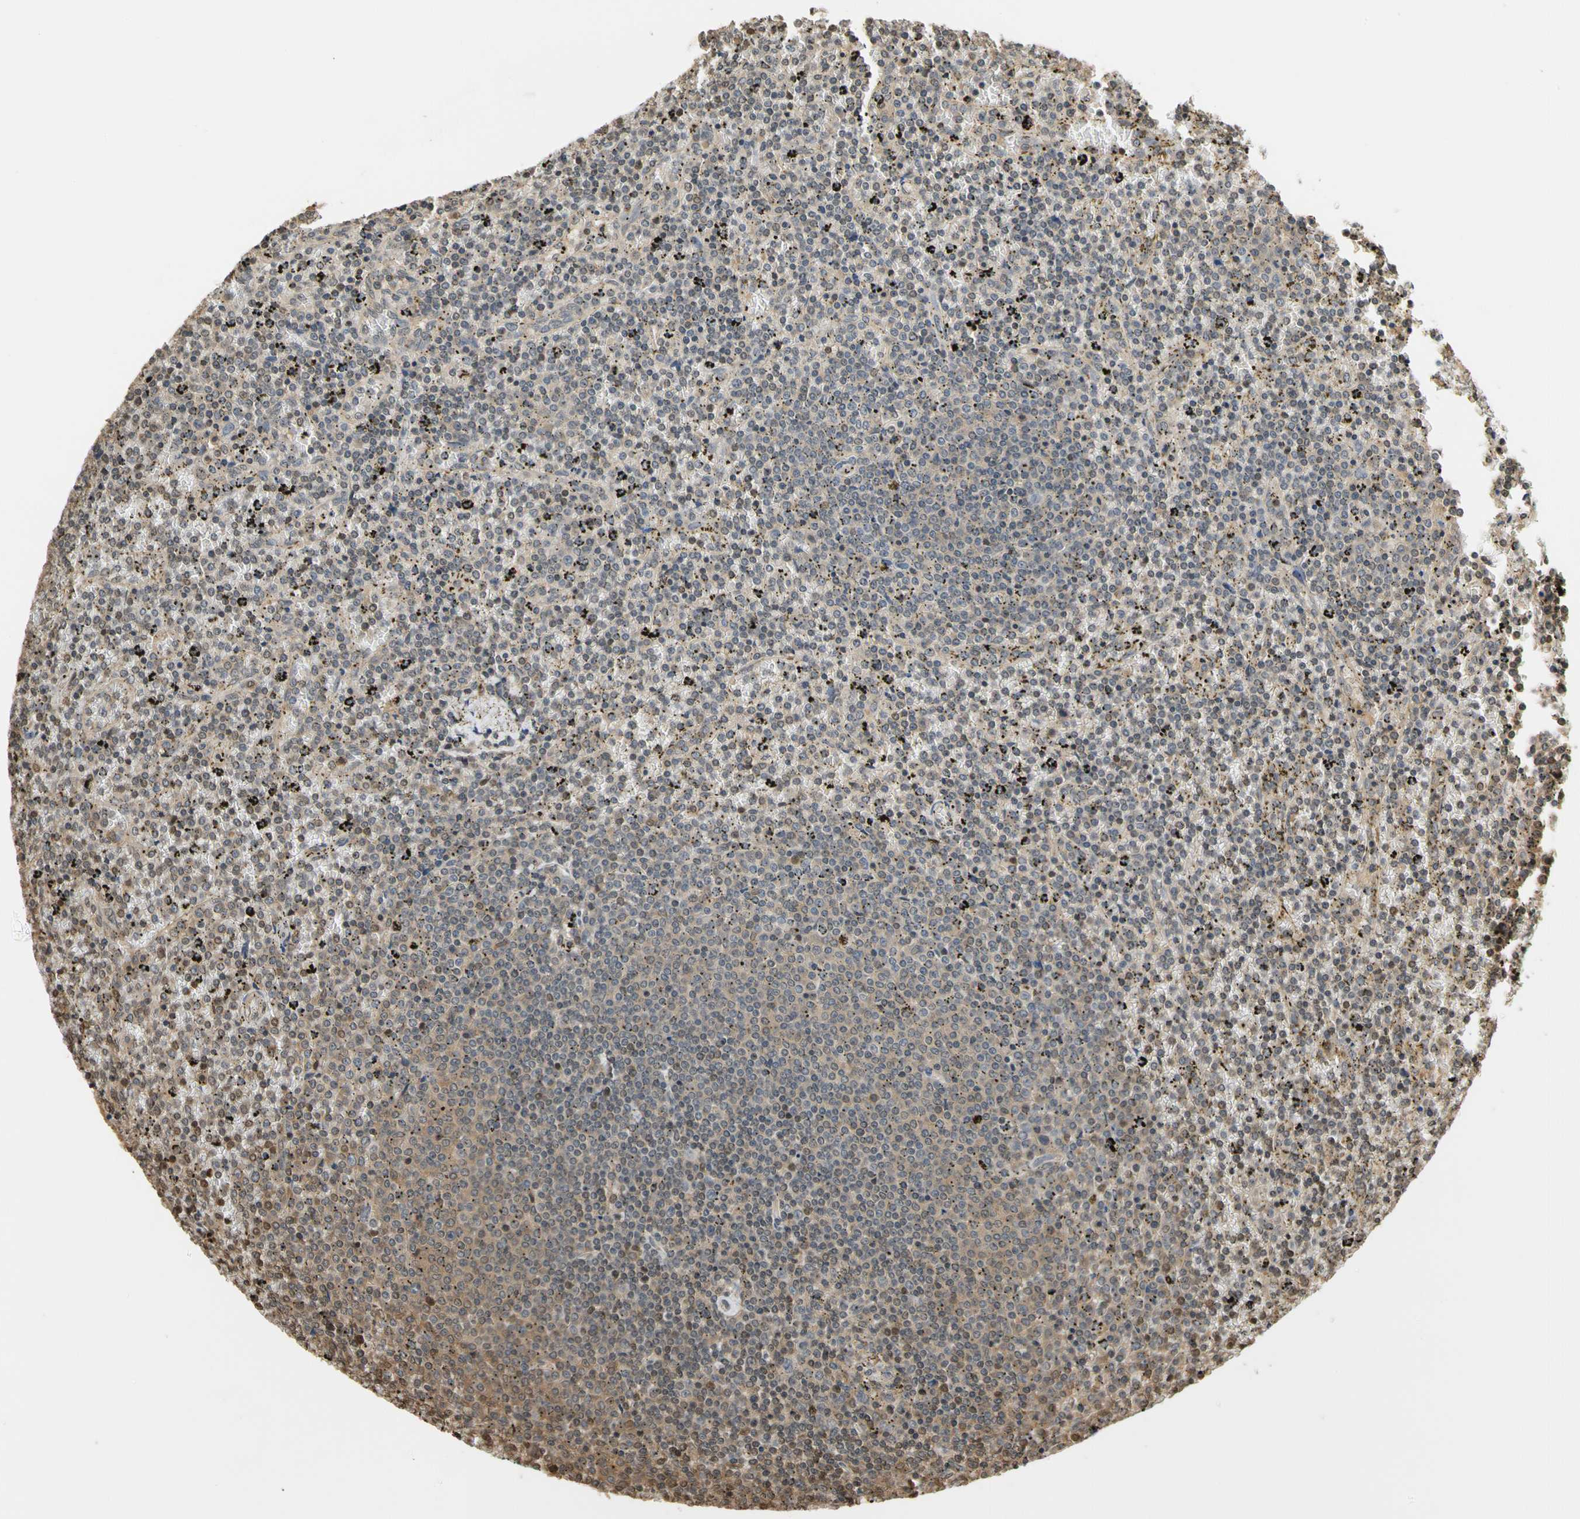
{"staining": {"intensity": "weak", "quantity": ">75%", "location": "cytoplasmic/membranous"}, "tissue": "lymphoma", "cell_type": "Tumor cells", "image_type": "cancer", "snomed": [{"axis": "morphology", "description": "Malignant lymphoma, non-Hodgkin's type, Low grade"}, {"axis": "topography", "description": "Spleen"}], "caption": "About >75% of tumor cells in human malignant lymphoma, non-Hodgkin's type (low-grade) demonstrate weak cytoplasmic/membranous protein positivity as visualized by brown immunohistochemical staining.", "gene": "SOD1", "patient": {"sex": "female", "age": 77}}